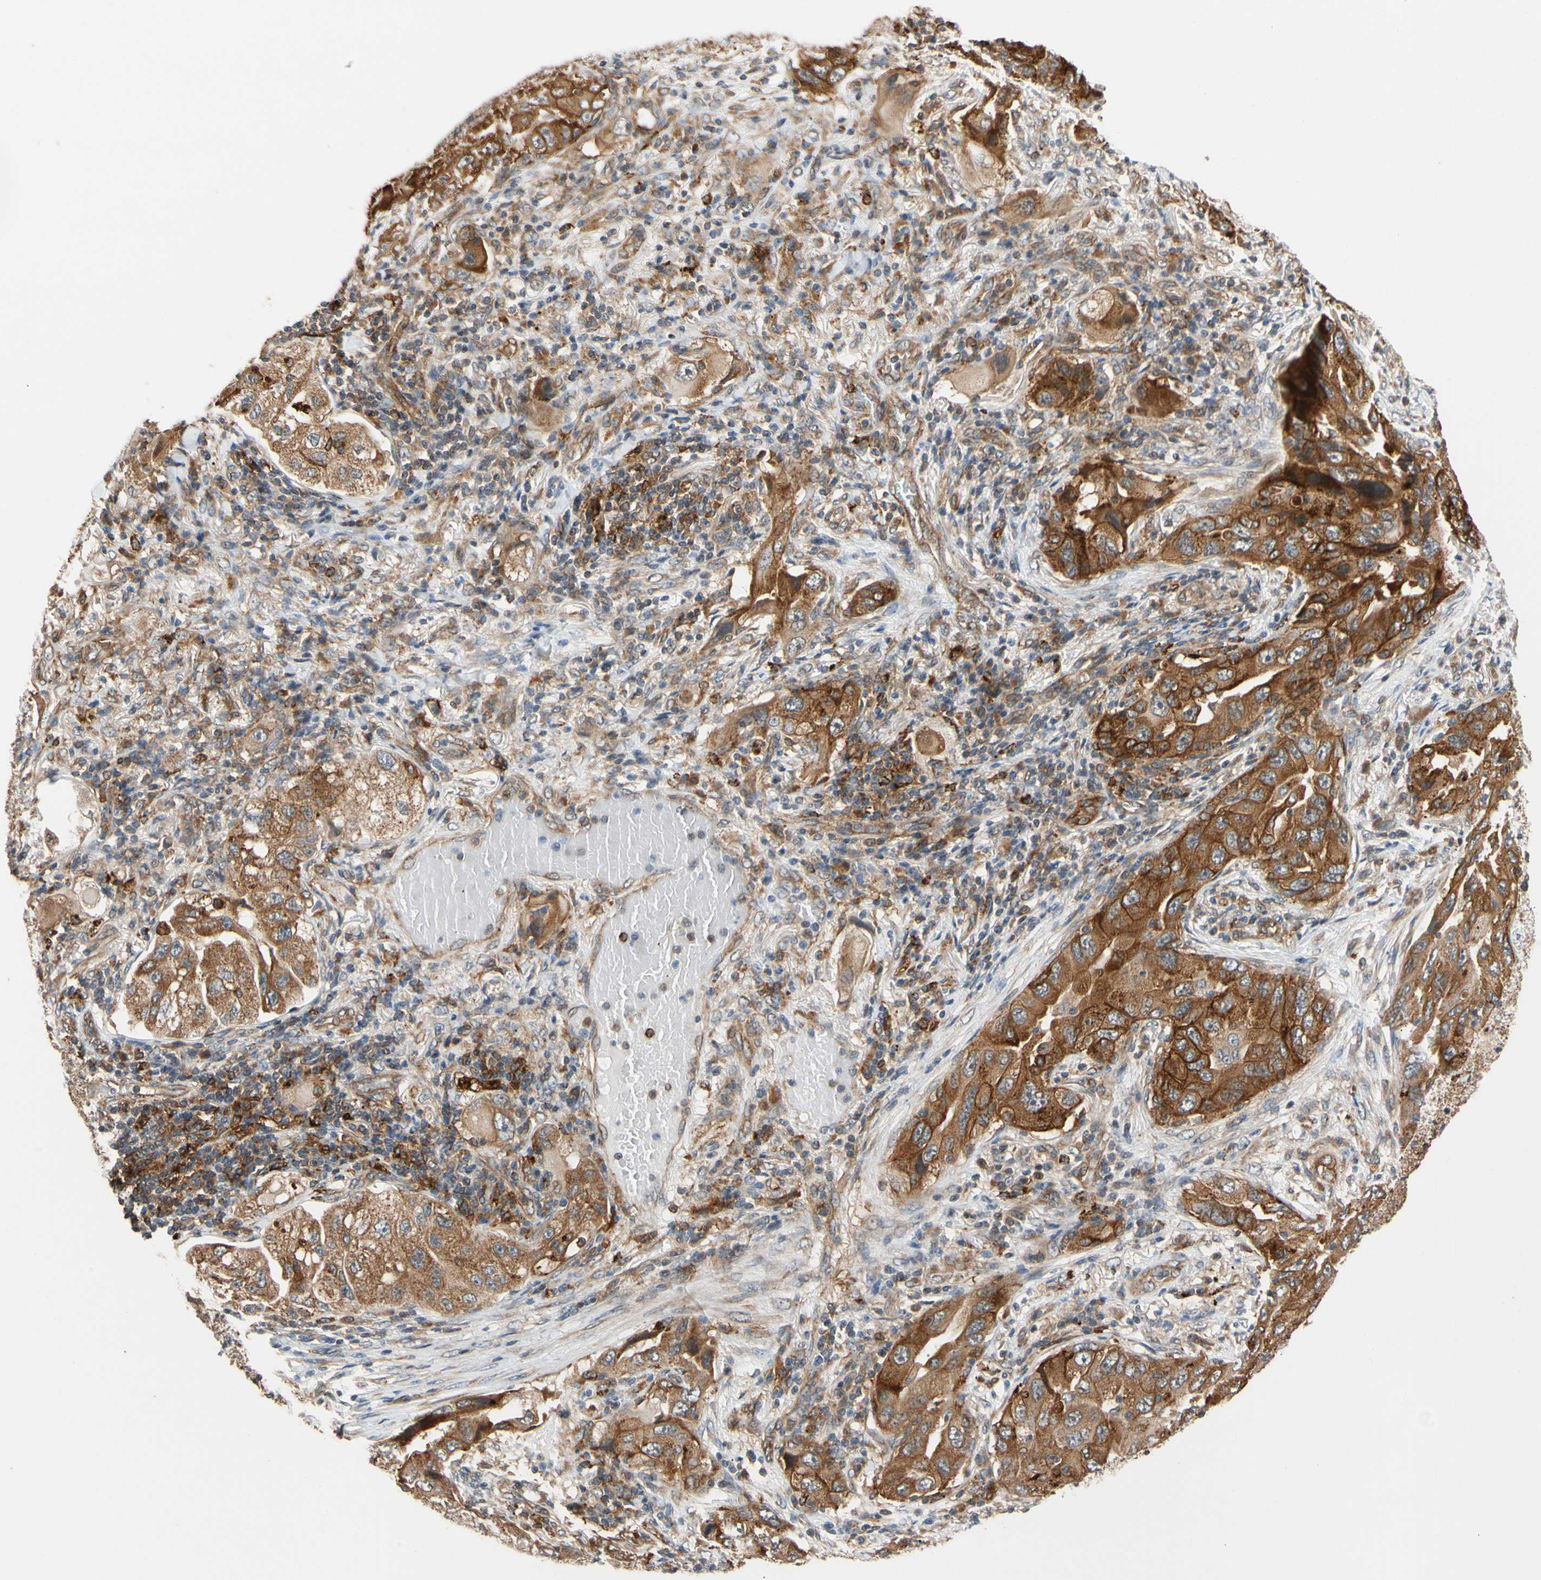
{"staining": {"intensity": "strong", "quantity": ">75%", "location": "cytoplasmic/membranous"}, "tissue": "lung cancer", "cell_type": "Tumor cells", "image_type": "cancer", "snomed": [{"axis": "morphology", "description": "Adenocarcinoma, NOS"}, {"axis": "topography", "description": "Lung"}], "caption": "Strong cytoplasmic/membranous protein staining is present in approximately >75% of tumor cells in adenocarcinoma (lung). Nuclei are stained in blue.", "gene": "ANKHD1", "patient": {"sex": "female", "age": 65}}